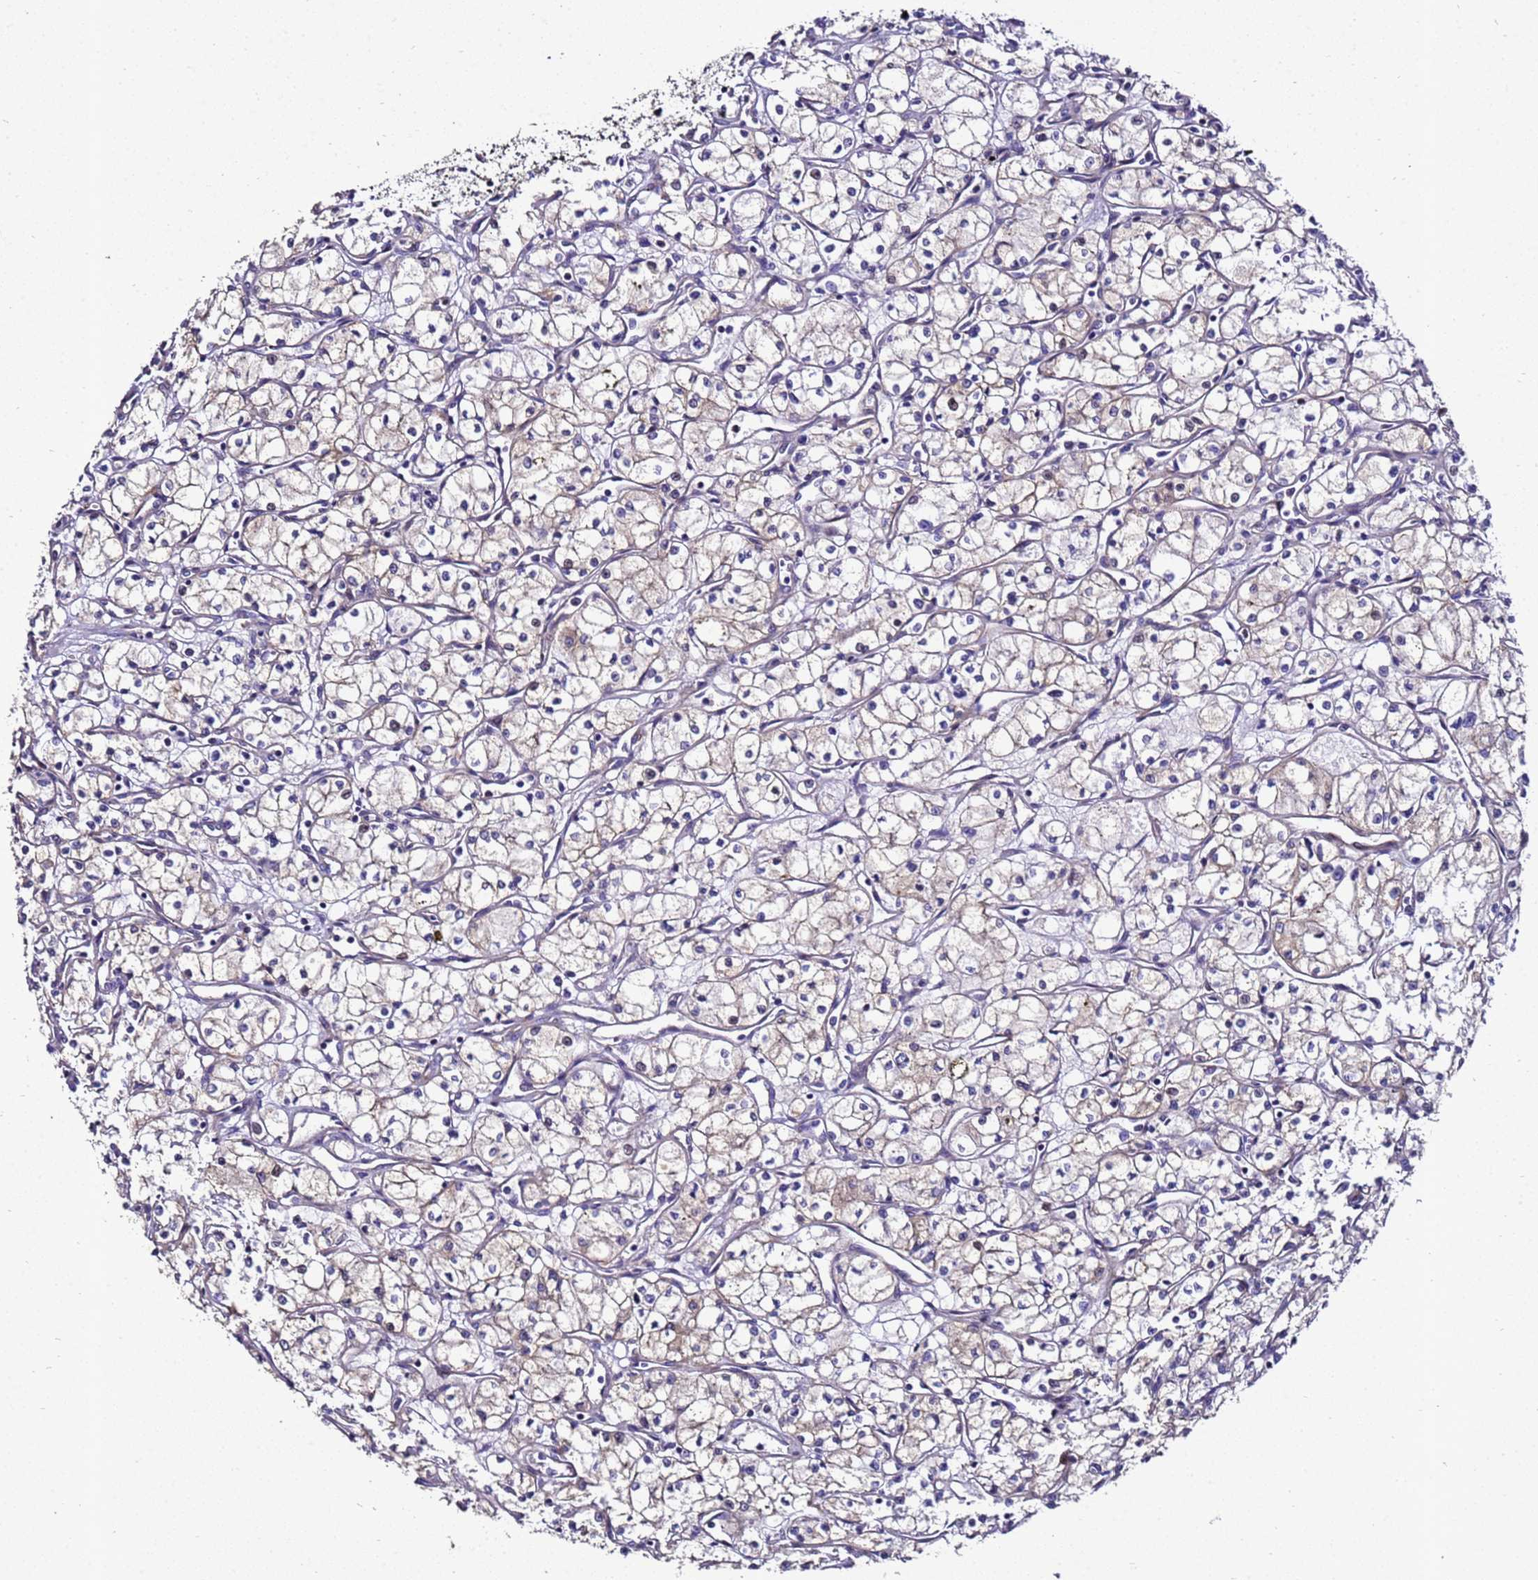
{"staining": {"intensity": "weak", "quantity": "<25%", "location": "cytoplasmic/membranous"}, "tissue": "renal cancer", "cell_type": "Tumor cells", "image_type": "cancer", "snomed": [{"axis": "morphology", "description": "Adenocarcinoma, NOS"}, {"axis": "topography", "description": "Kidney"}], "caption": "Tumor cells show no significant protein staining in renal cancer (adenocarcinoma).", "gene": "ZNF417", "patient": {"sex": "male", "age": 59}}